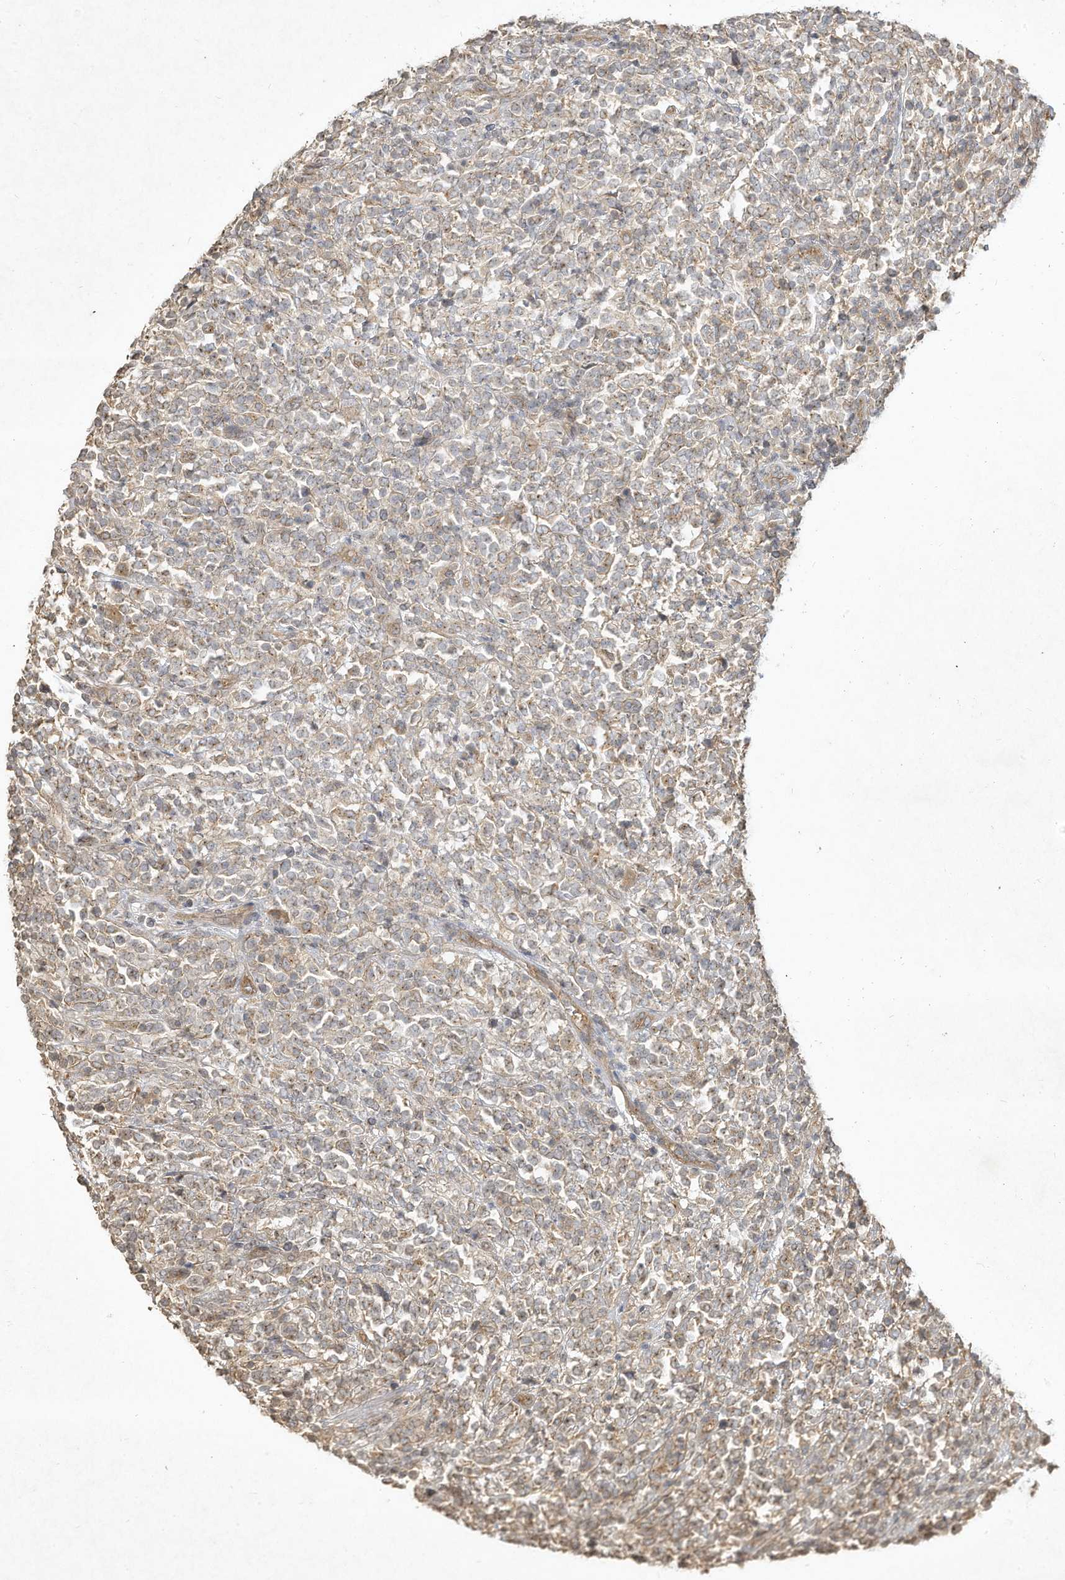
{"staining": {"intensity": "negative", "quantity": "none", "location": "none"}, "tissue": "lymphoma", "cell_type": "Tumor cells", "image_type": "cancer", "snomed": [{"axis": "morphology", "description": "Malignant lymphoma, non-Hodgkin's type, High grade"}, {"axis": "topography", "description": "Soft tissue"}], "caption": "IHC photomicrograph of human lymphoma stained for a protein (brown), which reveals no staining in tumor cells.", "gene": "DYNC1I2", "patient": {"sex": "male", "age": 18}}